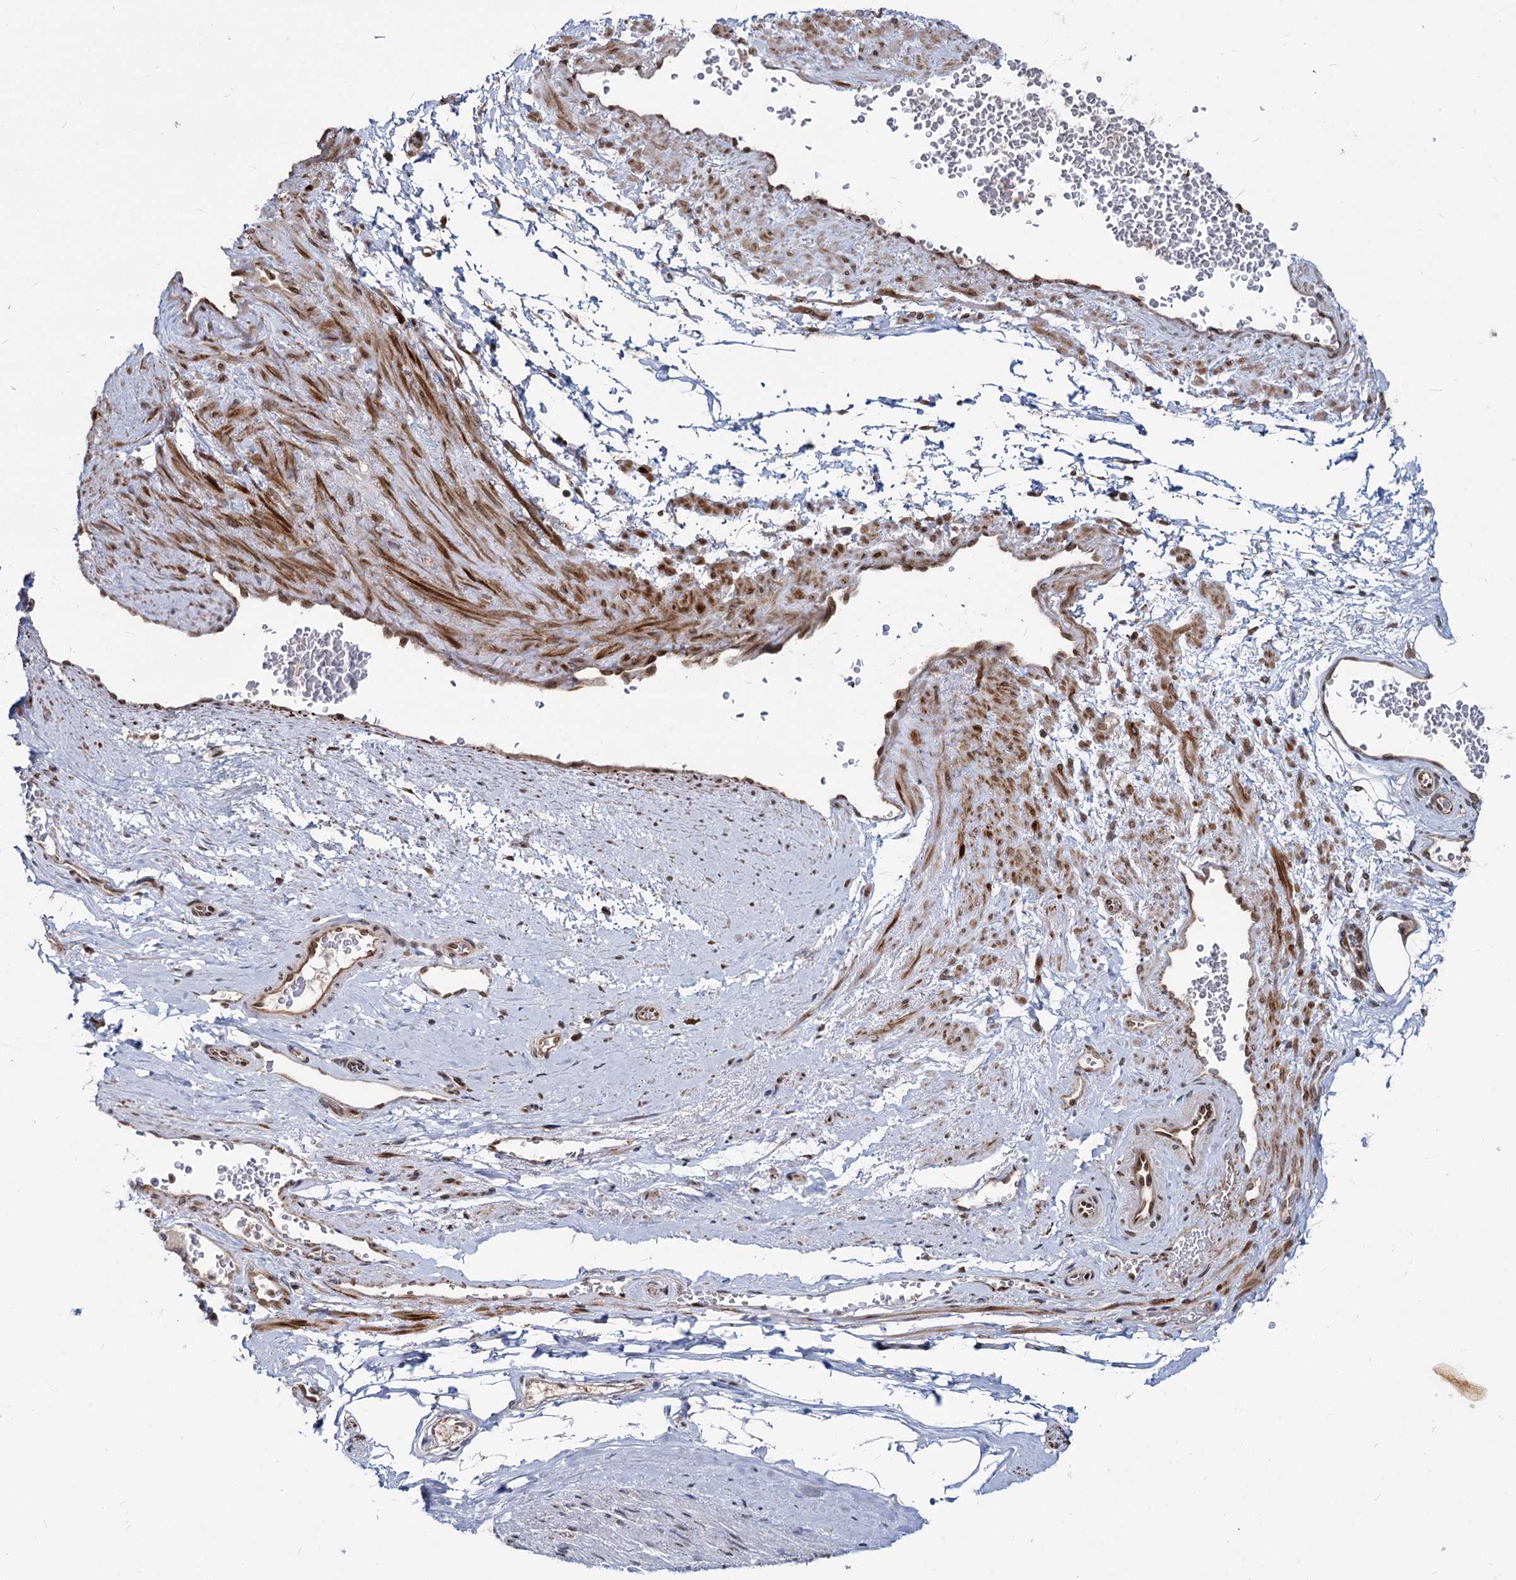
{"staining": {"intensity": "strong", "quantity": ">75%", "location": "nuclear"}, "tissue": "adipose tissue", "cell_type": "Adipocytes", "image_type": "normal", "snomed": [{"axis": "morphology", "description": "Normal tissue, NOS"}, {"axis": "morphology", "description": "Adenocarcinoma, Low grade"}, {"axis": "topography", "description": "Prostate"}, {"axis": "topography", "description": "Peripheral nerve tissue"}], "caption": "Immunohistochemical staining of normal adipose tissue reveals >75% levels of strong nuclear protein staining in approximately >75% of adipocytes.", "gene": "RNF6", "patient": {"sex": "male", "age": 63}}